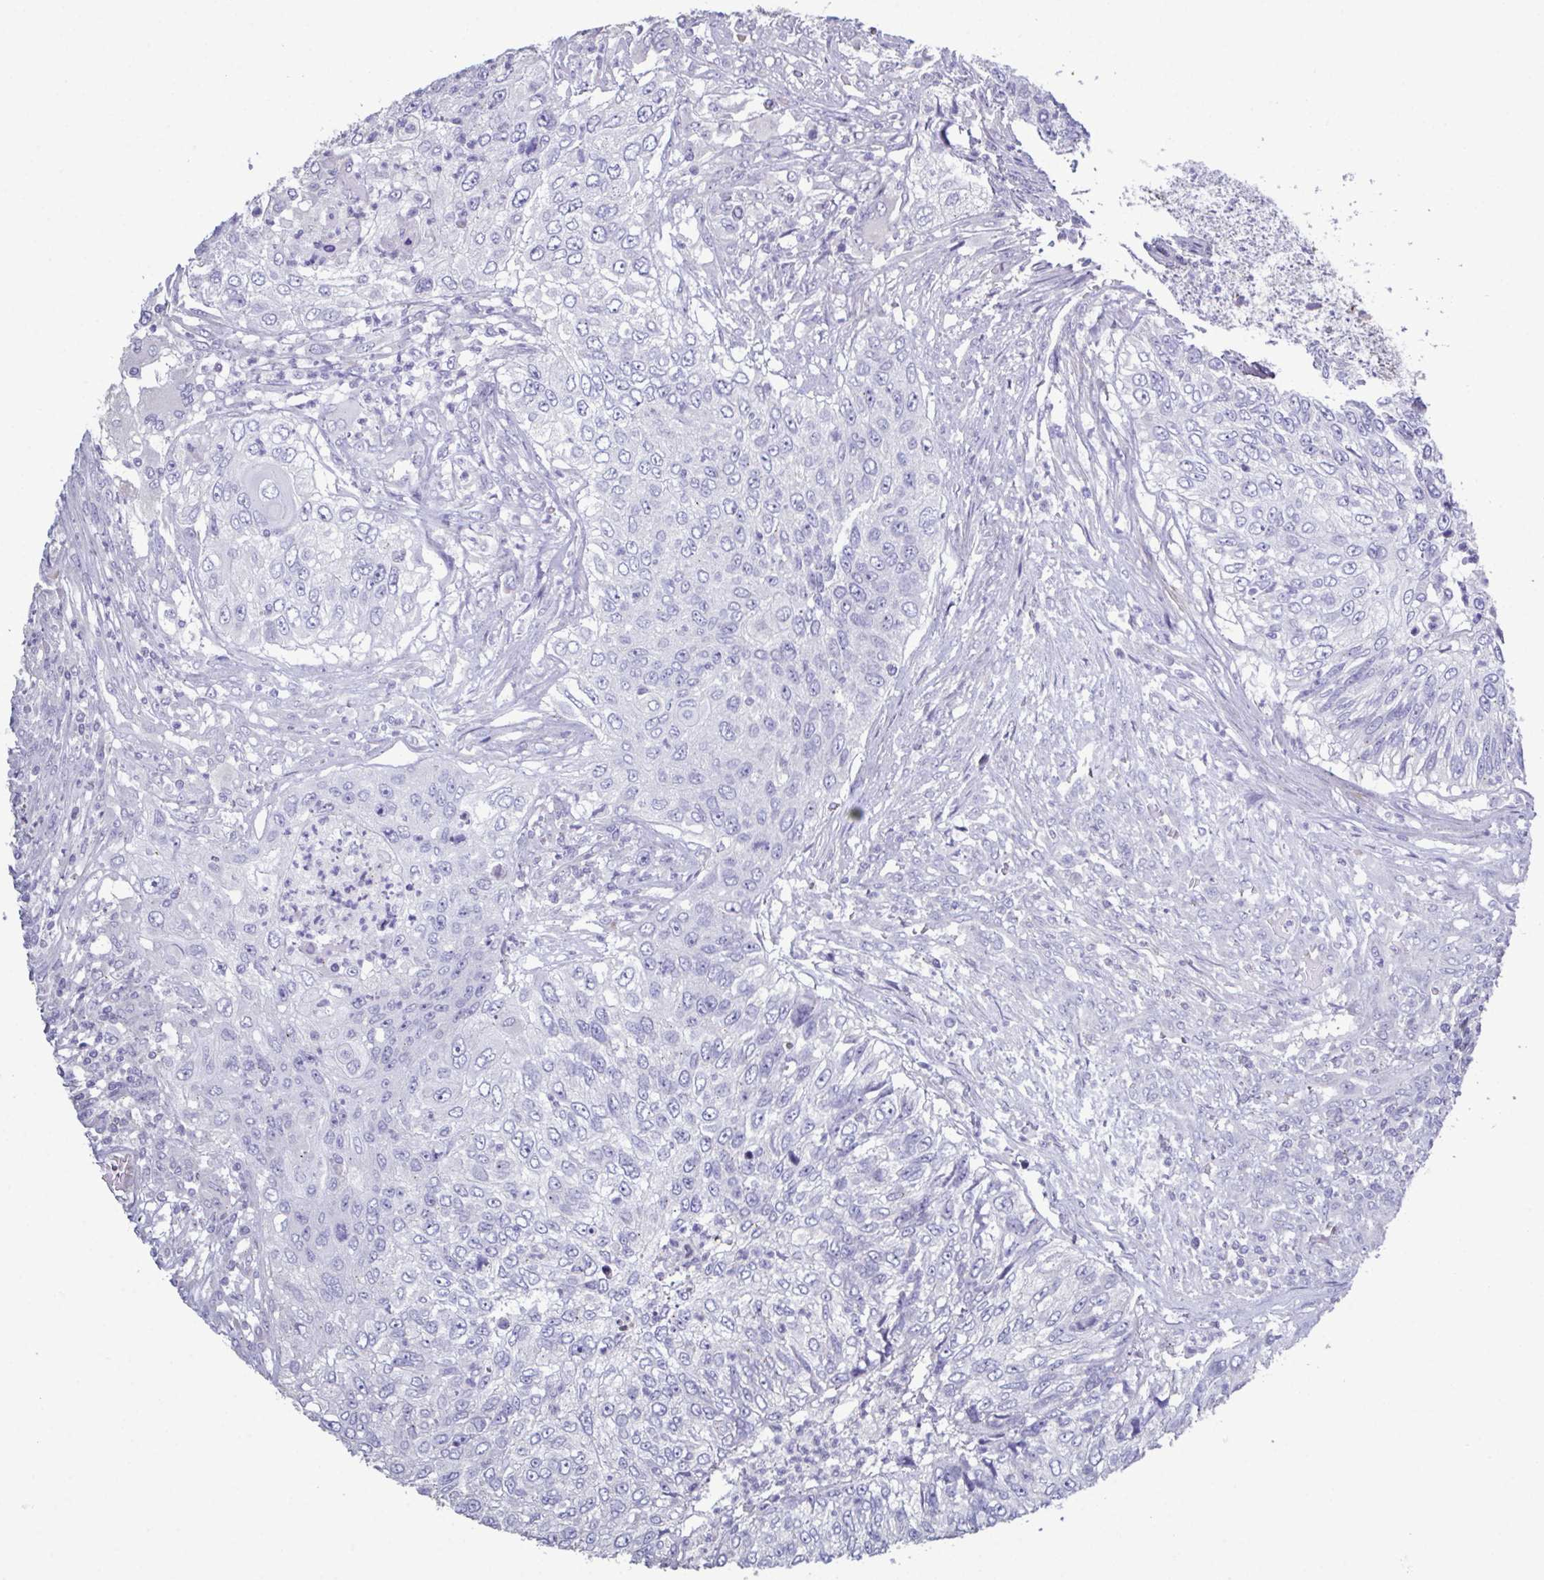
{"staining": {"intensity": "negative", "quantity": "none", "location": "none"}, "tissue": "urothelial cancer", "cell_type": "Tumor cells", "image_type": "cancer", "snomed": [{"axis": "morphology", "description": "Urothelial carcinoma, High grade"}, {"axis": "topography", "description": "Urinary bladder"}], "caption": "Immunohistochemical staining of human urothelial carcinoma (high-grade) reveals no significant staining in tumor cells.", "gene": "GLDC", "patient": {"sex": "female", "age": 60}}